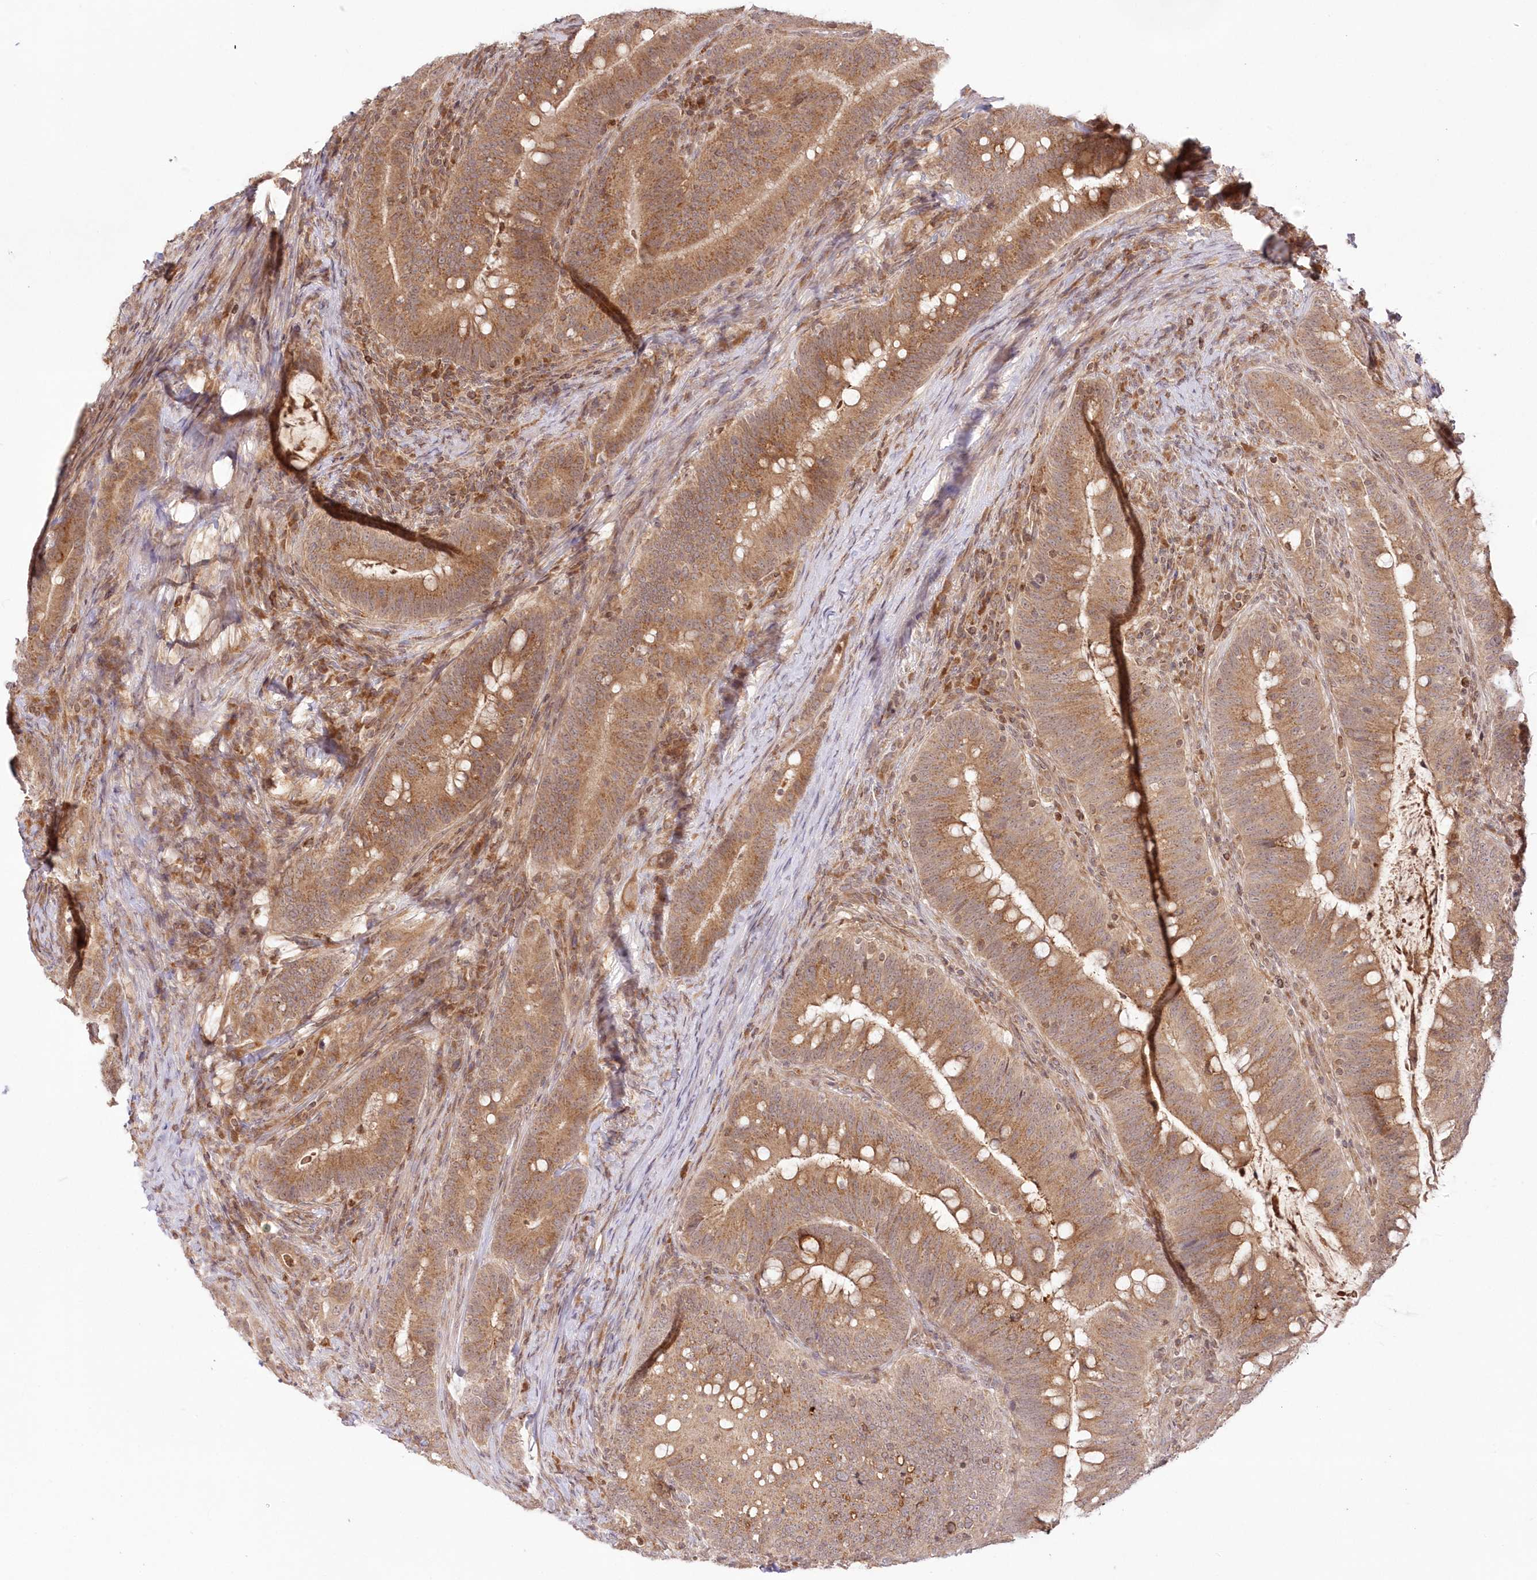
{"staining": {"intensity": "moderate", "quantity": ">75%", "location": "cytoplasmic/membranous"}, "tissue": "colorectal cancer", "cell_type": "Tumor cells", "image_type": "cancer", "snomed": [{"axis": "morphology", "description": "Adenocarcinoma, NOS"}, {"axis": "topography", "description": "Colon"}], "caption": "Colorectal cancer (adenocarcinoma) stained for a protein (brown) reveals moderate cytoplasmic/membranous positive positivity in about >75% of tumor cells.", "gene": "MTMR3", "patient": {"sex": "female", "age": 66}}